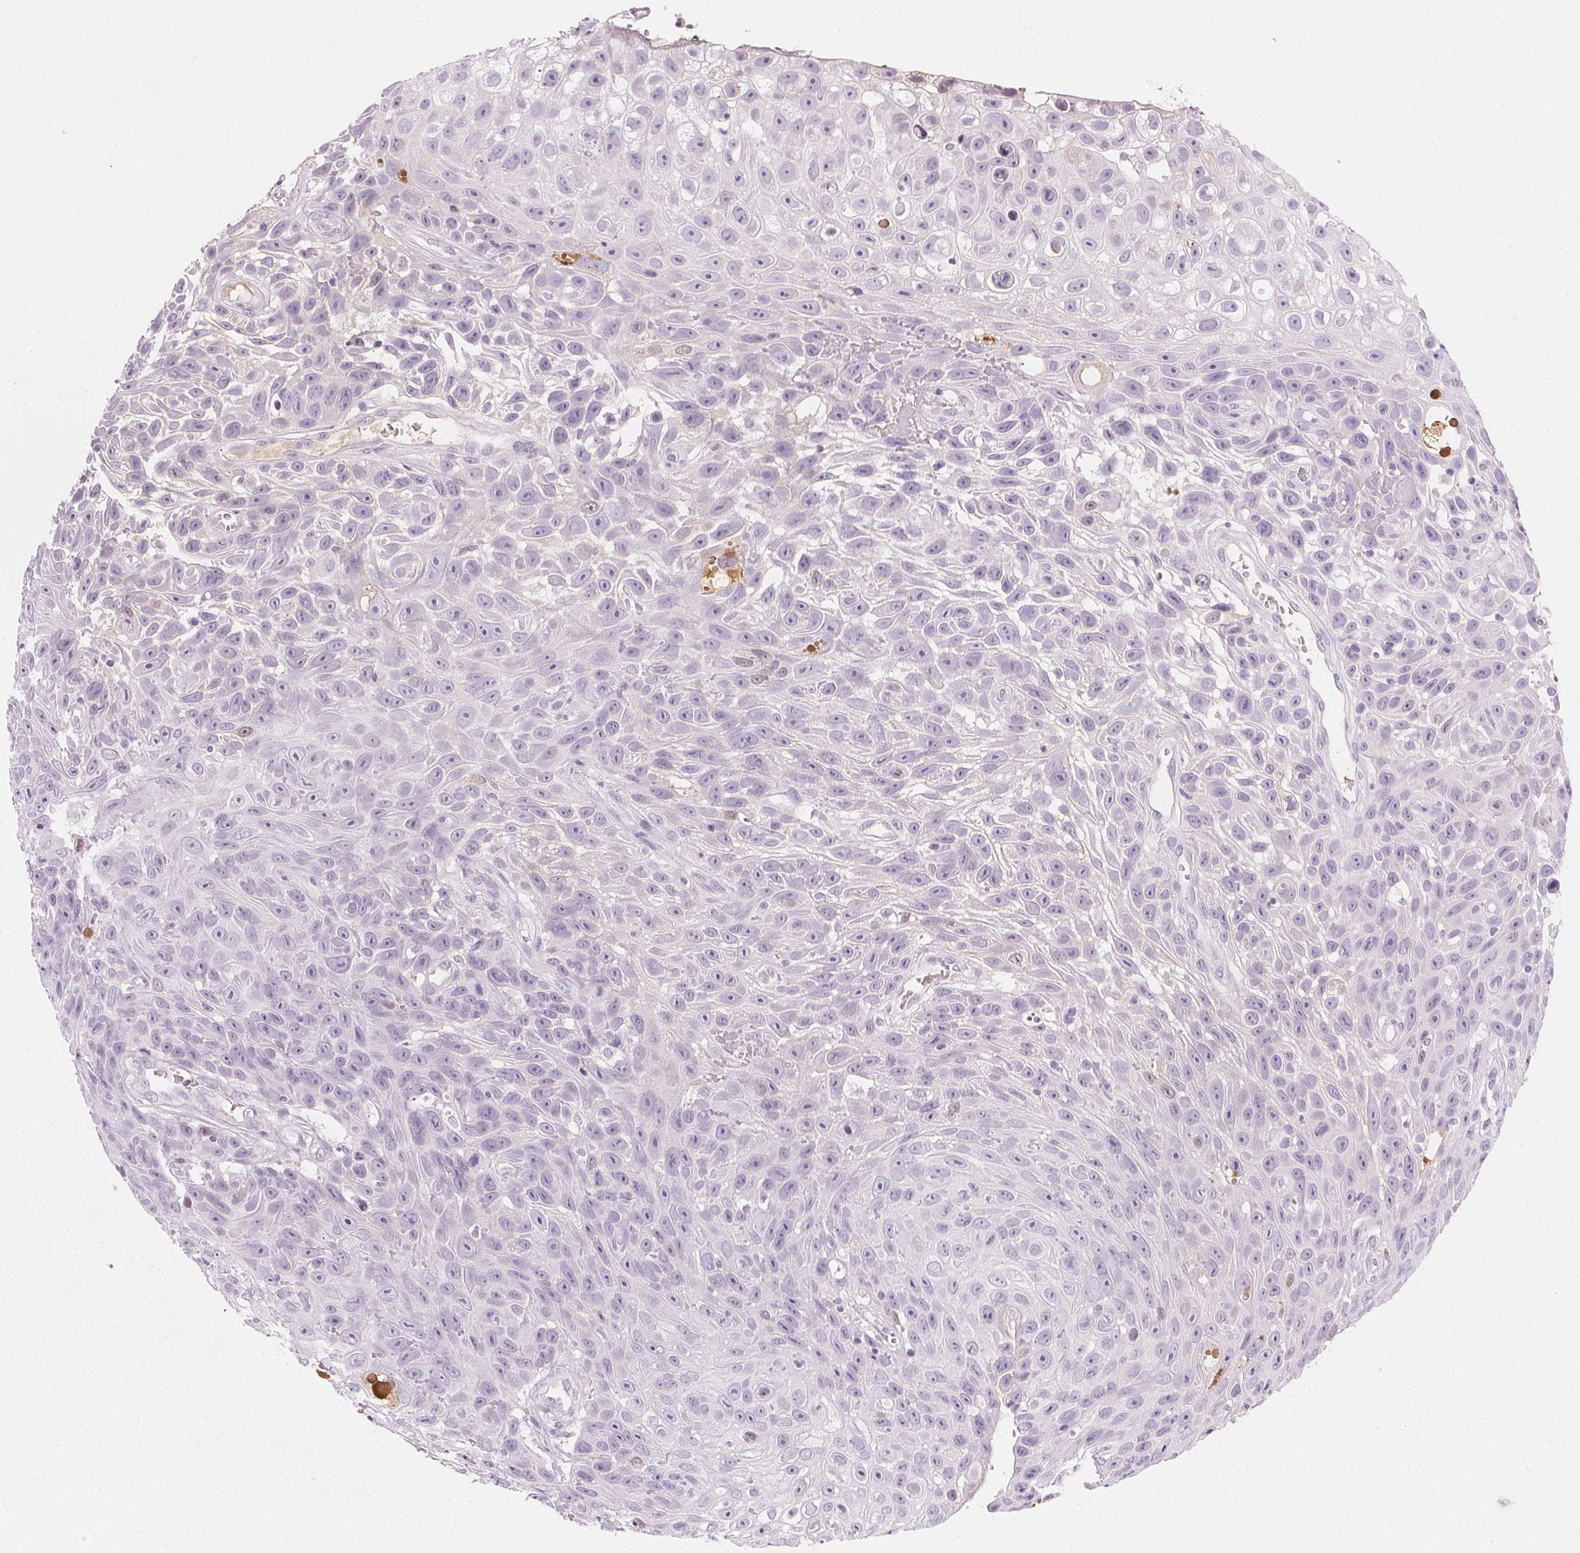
{"staining": {"intensity": "negative", "quantity": "none", "location": "none"}, "tissue": "skin cancer", "cell_type": "Tumor cells", "image_type": "cancer", "snomed": [{"axis": "morphology", "description": "Squamous cell carcinoma, NOS"}, {"axis": "topography", "description": "Skin"}], "caption": "Immunohistochemistry histopathology image of neoplastic tissue: human squamous cell carcinoma (skin) stained with DAB displays no significant protein staining in tumor cells.", "gene": "AFM", "patient": {"sex": "male", "age": 82}}